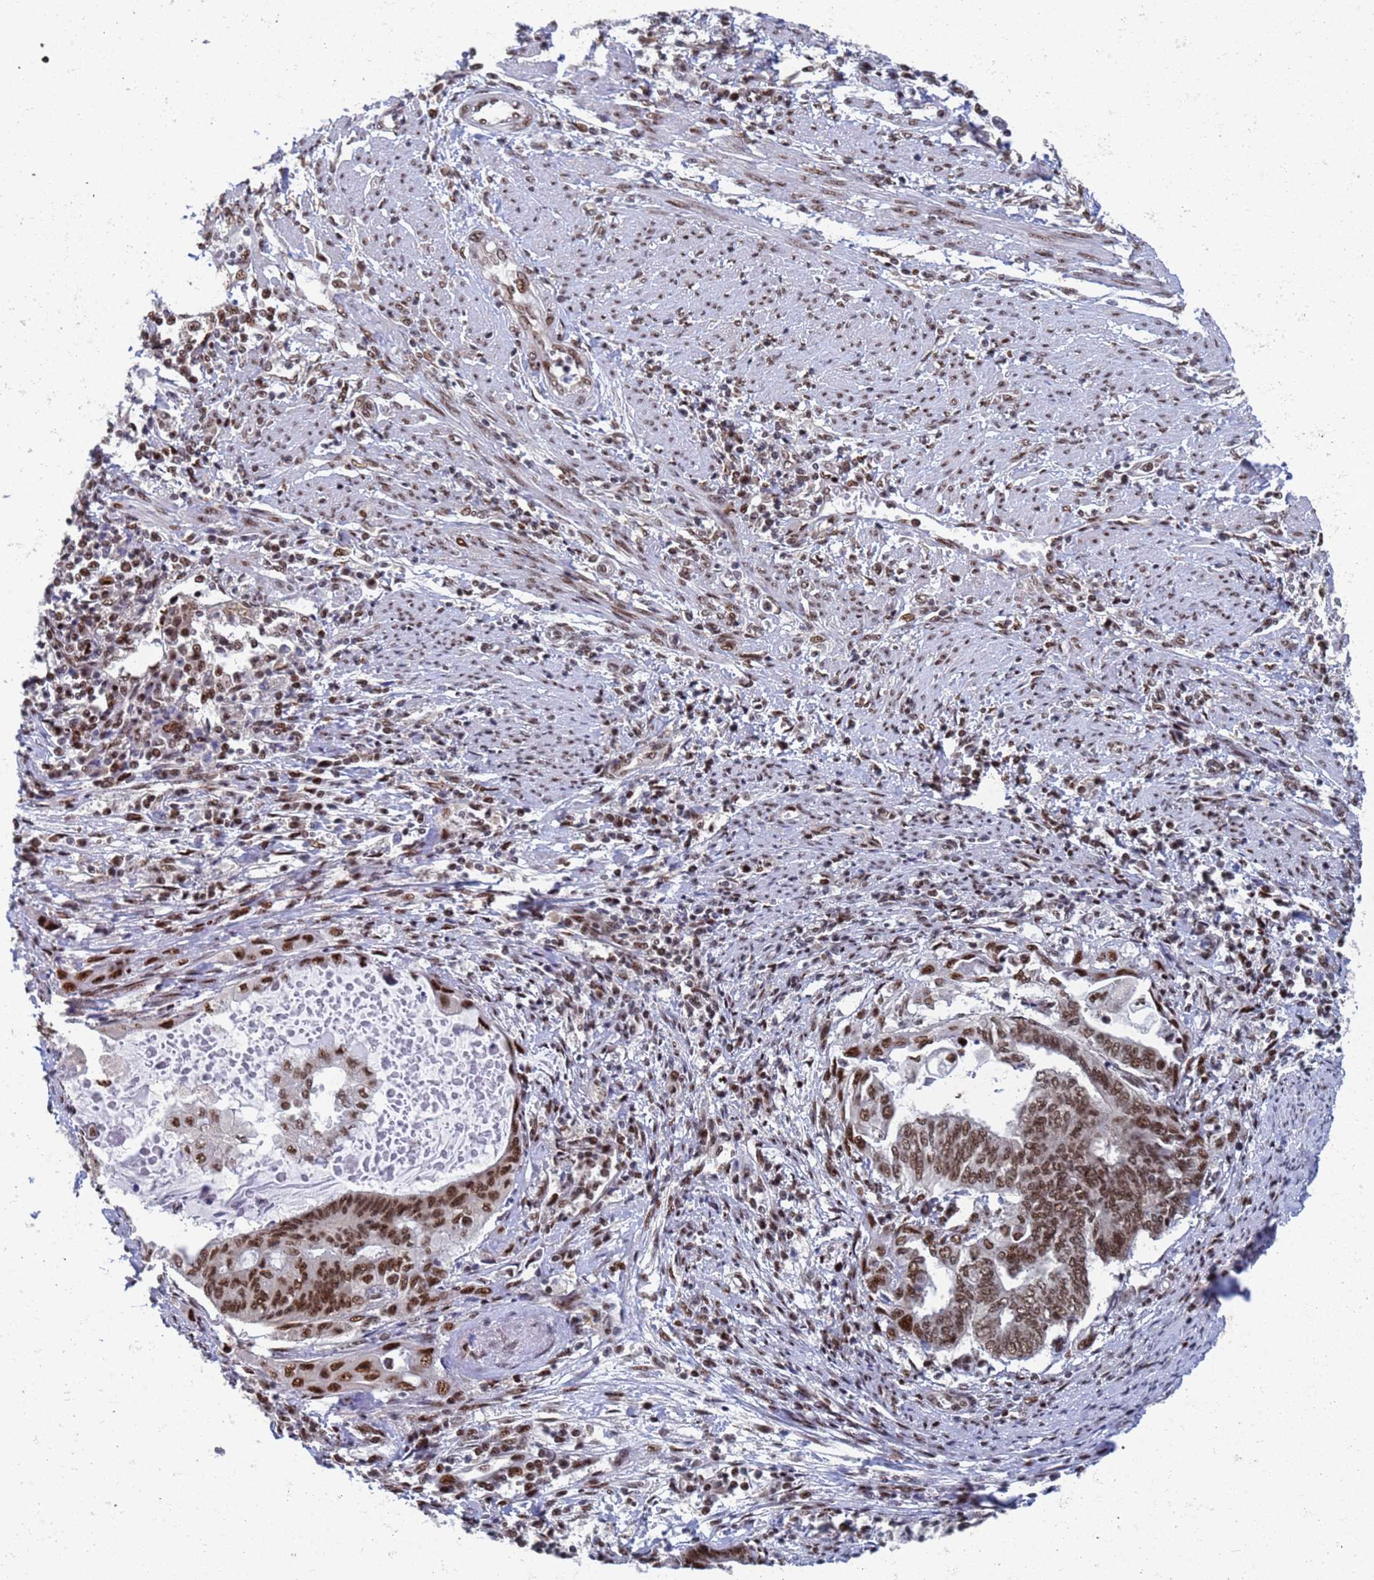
{"staining": {"intensity": "moderate", "quantity": ">75%", "location": "nuclear"}, "tissue": "endometrial cancer", "cell_type": "Tumor cells", "image_type": "cancer", "snomed": [{"axis": "morphology", "description": "Adenocarcinoma, NOS"}, {"axis": "topography", "description": "Uterus"}, {"axis": "topography", "description": "Endometrium"}], "caption": "The immunohistochemical stain shows moderate nuclear staining in tumor cells of endometrial cancer tissue. (IHC, brightfield microscopy, high magnification).", "gene": "AP5Z1", "patient": {"sex": "female", "age": 70}}